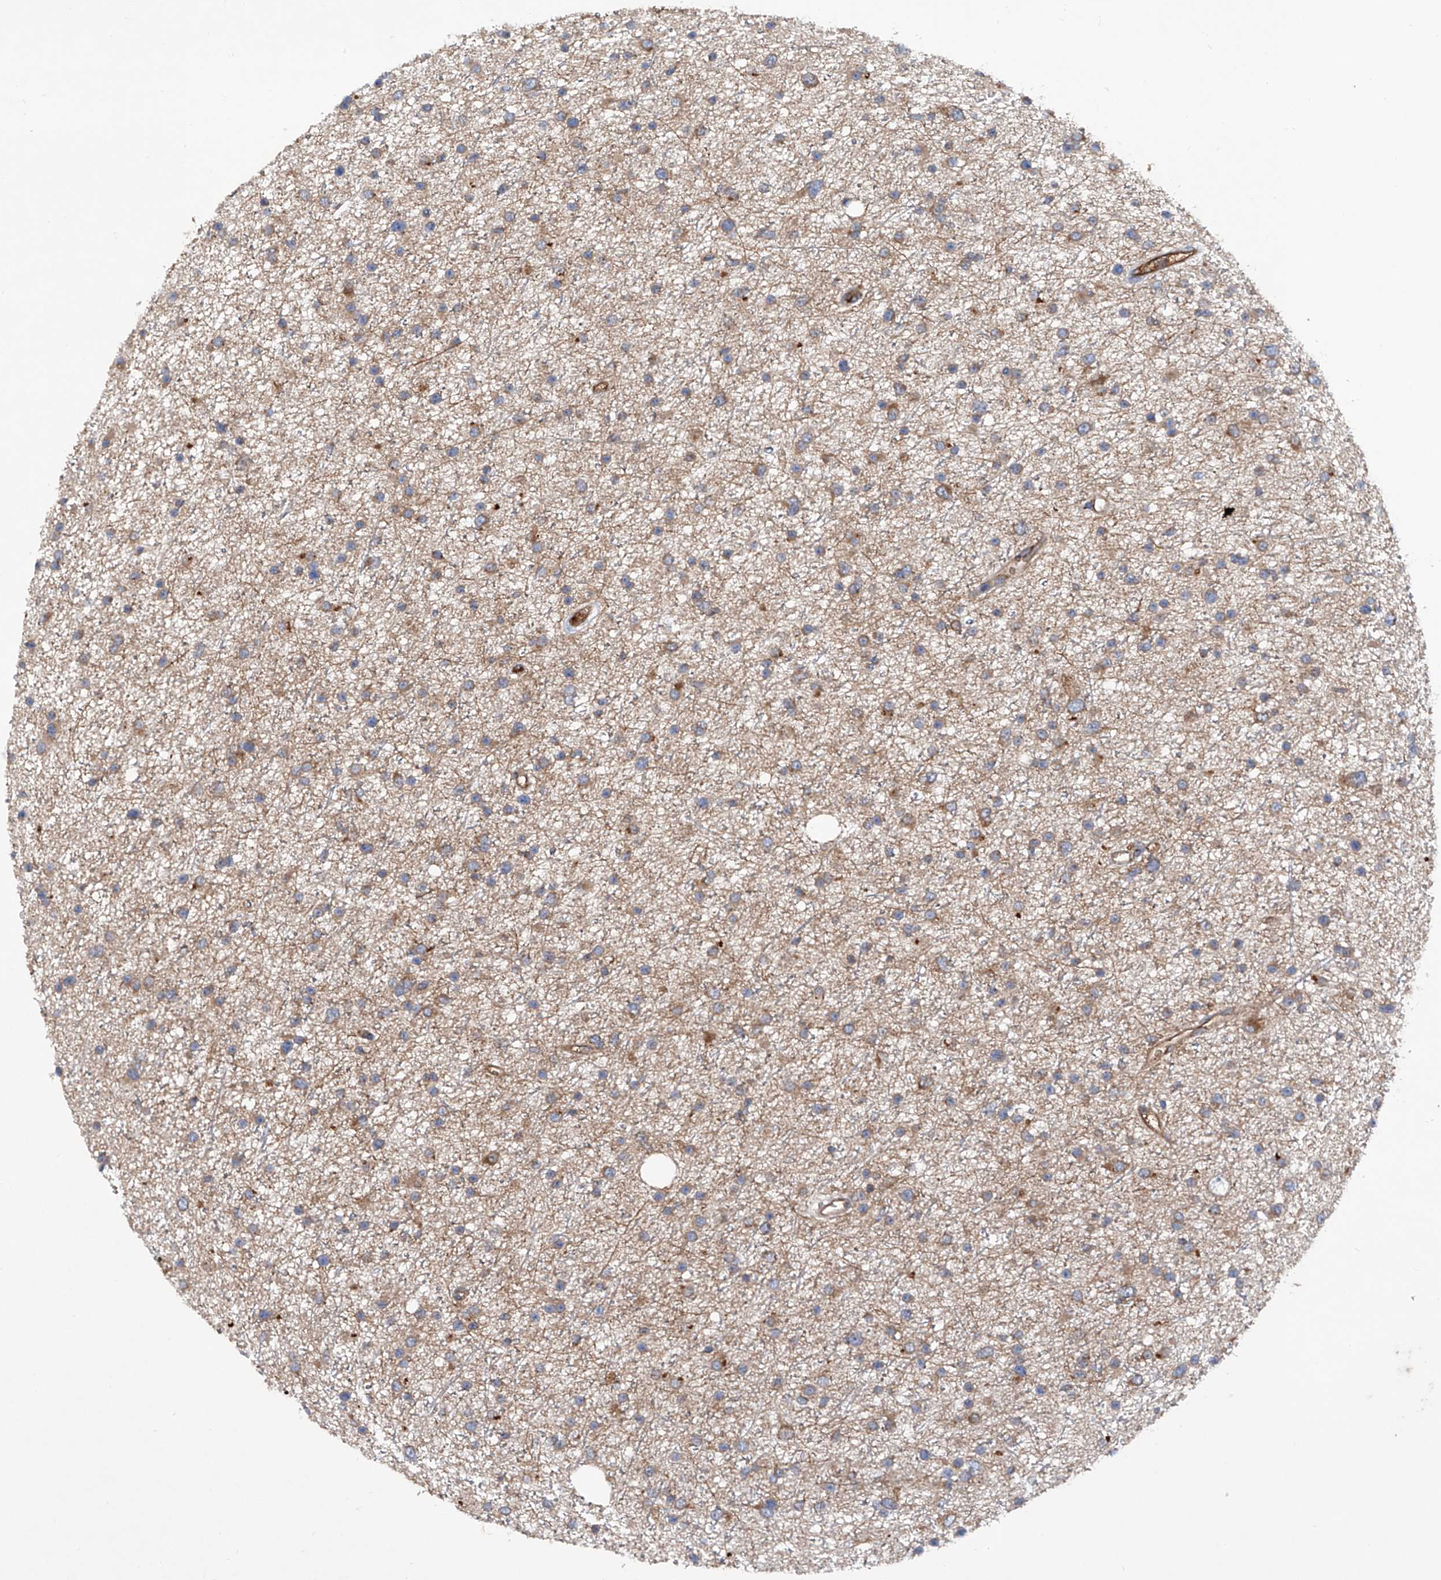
{"staining": {"intensity": "moderate", "quantity": "25%-75%", "location": "cytoplasmic/membranous"}, "tissue": "glioma", "cell_type": "Tumor cells", "image_type": "cancer", "snomed": [{"axis": "morphology", "description": "Glioma, malignant, Low grade"}, {"axis": "topography", "description": "Cerebral cortex"}], "caption": "Tumor cells demonstrate medium levels of moderate cytoplasmic/membranous positivity in approximately 25%-75% of cells in malignant glioma (low-grade).", "gene": "ASCC3", "patient": {"sex": "female", "age": 39}}